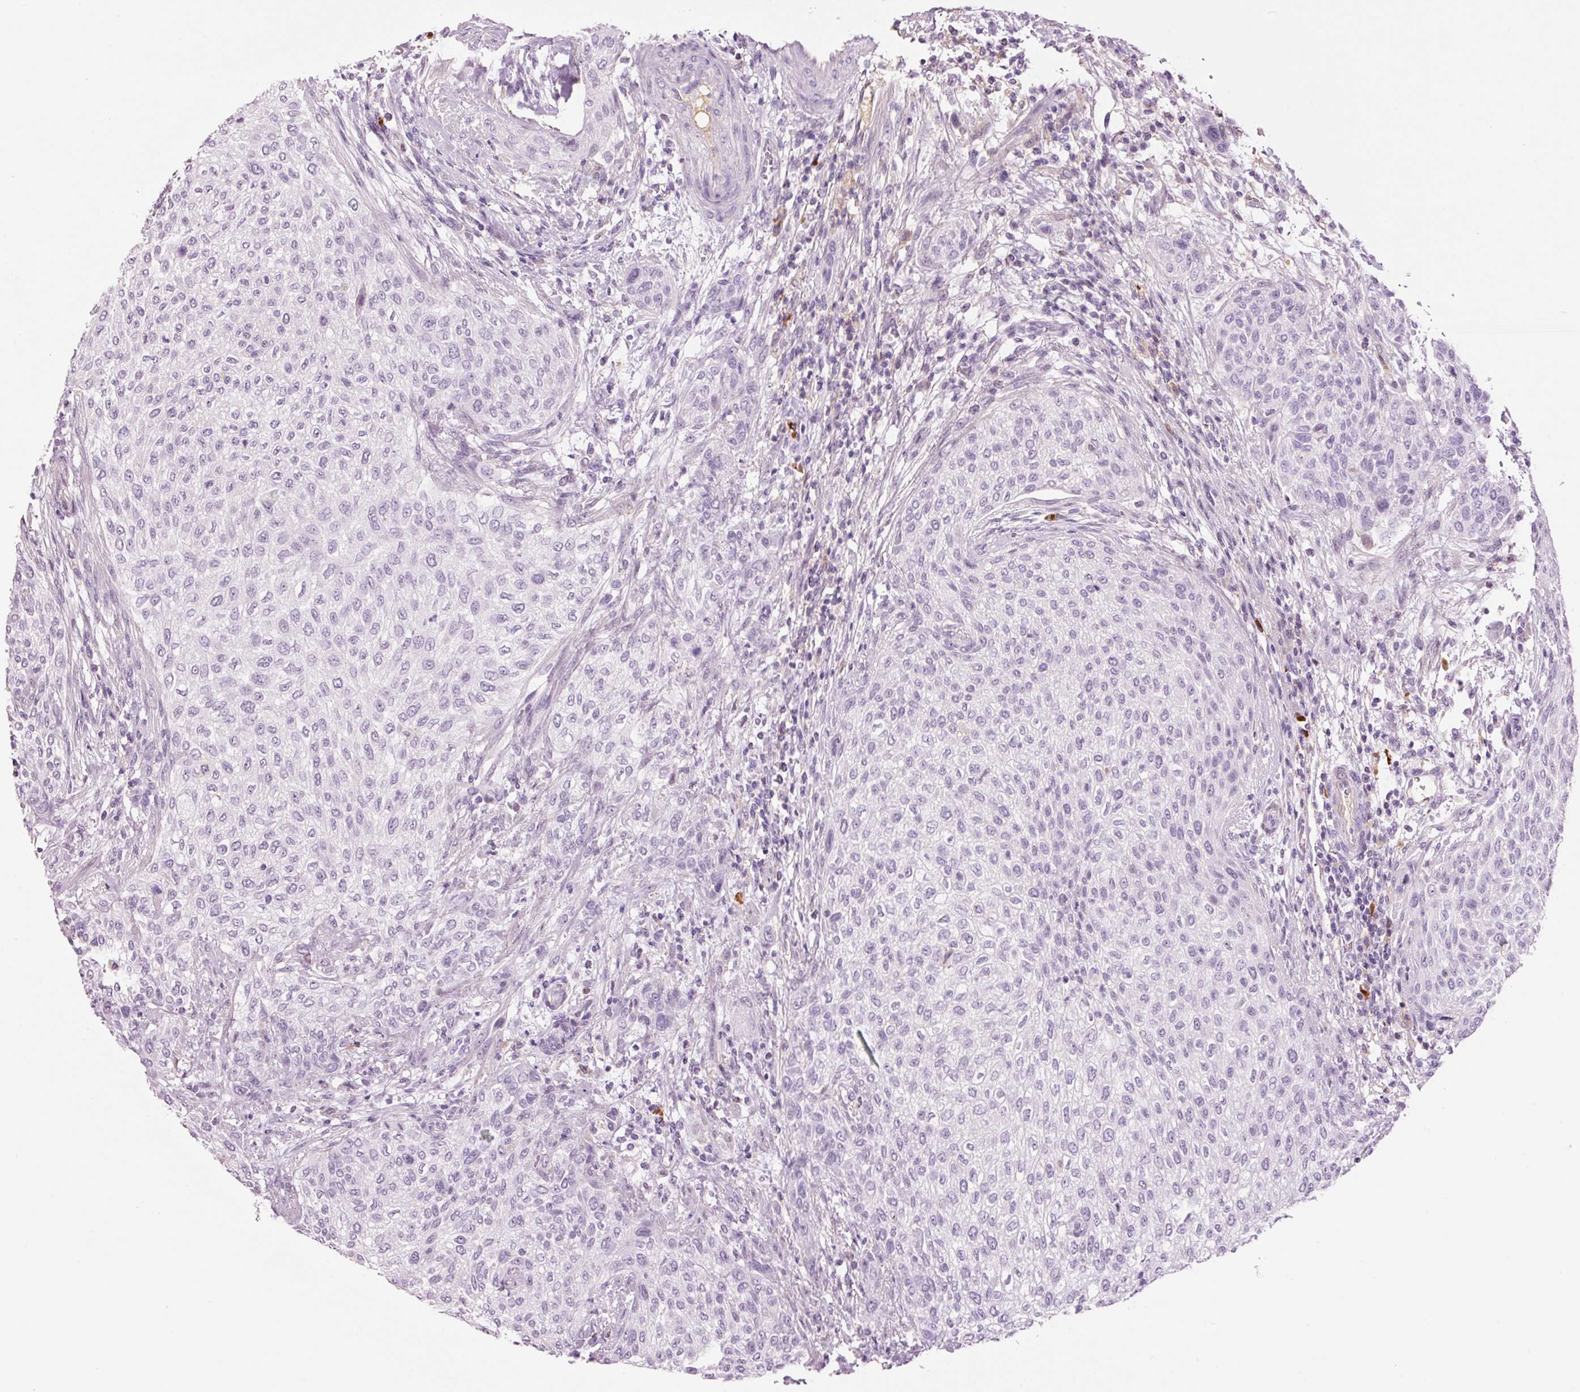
{"staining": {"intensity": "negative", "quantity": "none", "location": "none"}, "tissue": "urothelial cancer", "cell_type": "Tumor cells", "image_type": "cancer", "snomed": [{"axis": "morphology", "description": "Urothelial carcinoma, High grade"}, {"axis": "topography", "description": "Urinary bladder"}], "caption": "Immunohistochemistry image of neoplastic tissue: human urothelial cancer stained with DAB reveals no significant protein expression in tumor cells.", "gene": "KLF1", "patient": {"sex": "male", "age": 35}}